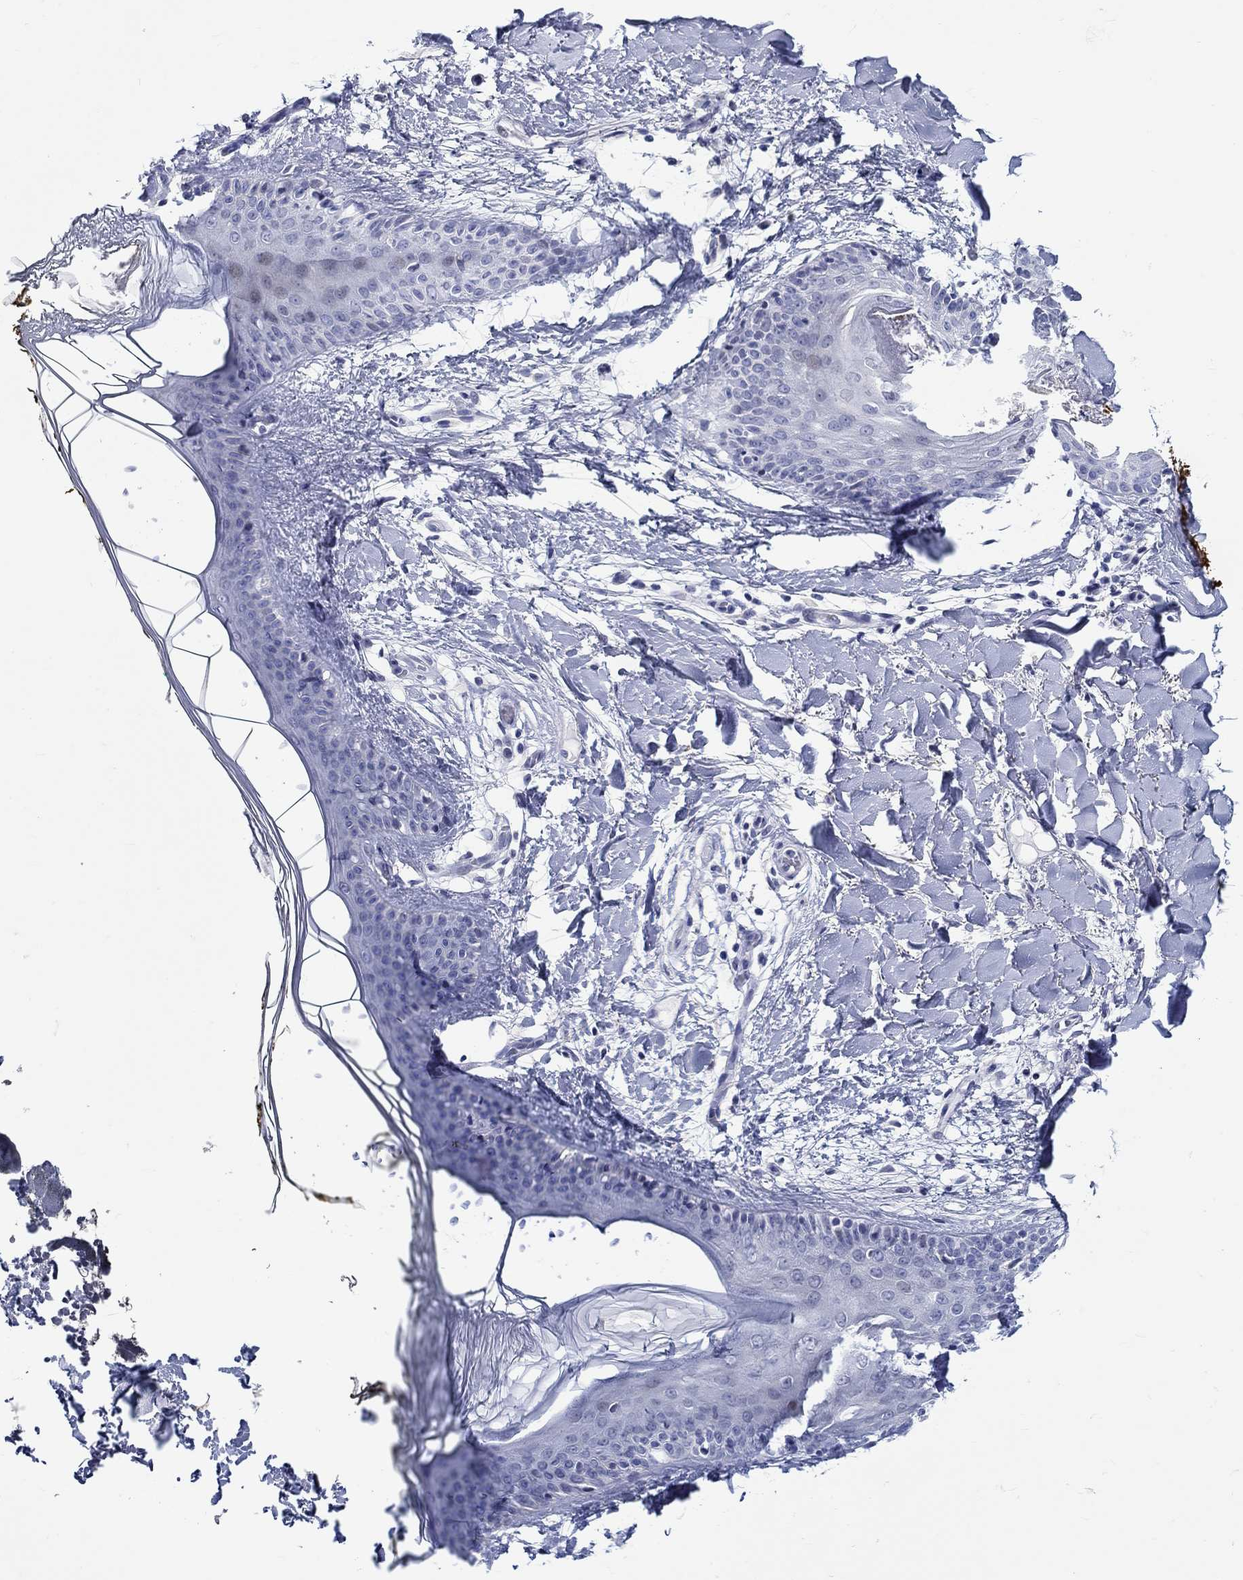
{"staining": {"intensity": "negative", "quantity": "none", "location": "none"}, "tissue": "skin", "cell_type": "Fibroblasts", "image_type": "normal", "snomed": [{"axis": "morphology", "description": "Normal tissue, NOS"}, {"axis": "topography", "description": "Skin"}], "caption": "Image shows no significant protein staining in fibroblasts of normal skin.", "gene": "CRYGS", "patient": {"sex": "female", "age": 34}}